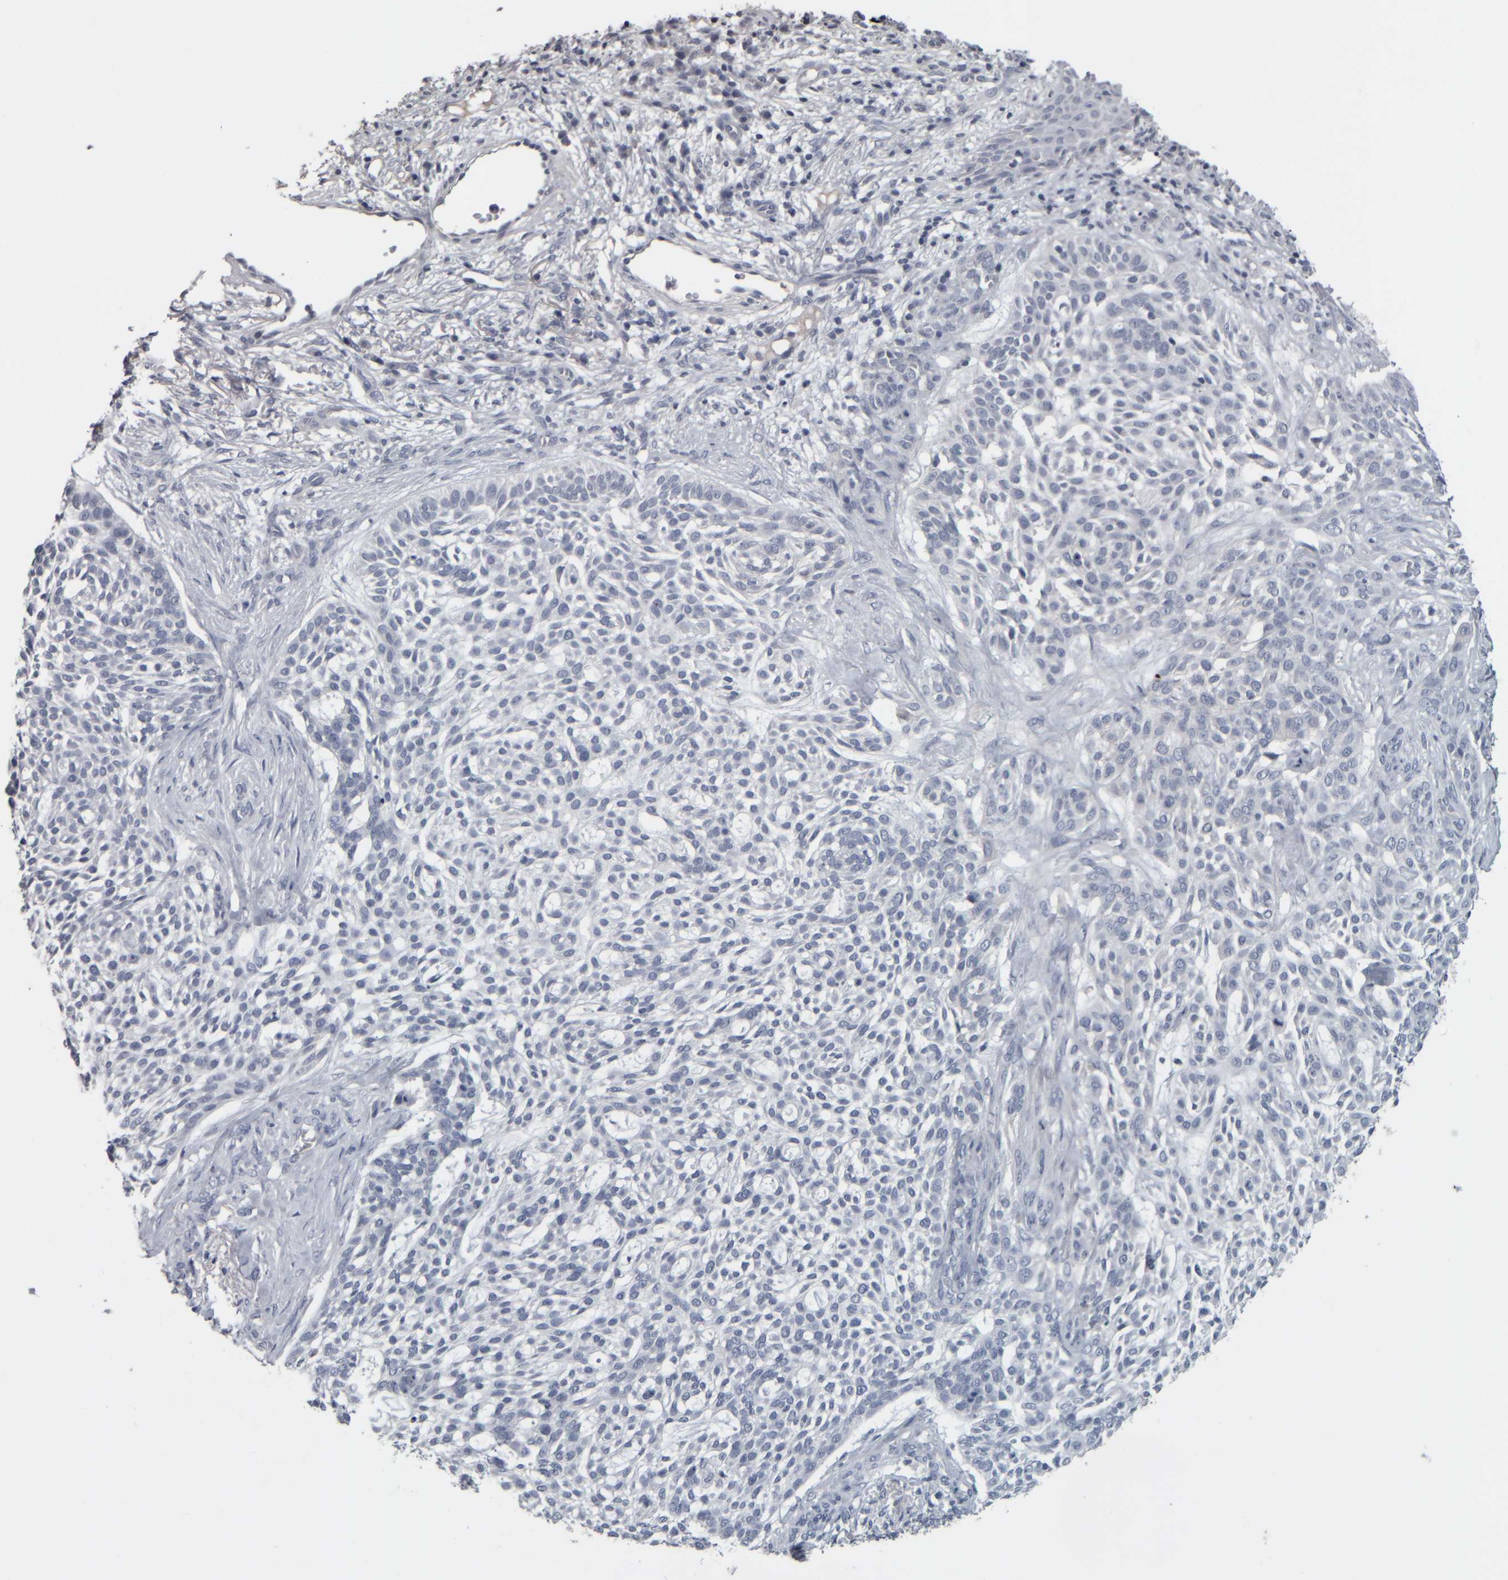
{"staining": {"intensity": "negative", "quantity": "none", "location": "none"}, "tissue": "skin cancer", "cell_type": "Tumor cells", "image_type": "cancer", "snomed": [{"axis": "morphology", "description": "Basal cell carcinoma"}, {"axis": "topography", "description": "Skin"}], "caption": "This is an immunohistochemistry micrograph of human skin cancer. There is no positivity in tumor cells.", "gene": "CAVIN4", "patient": {"sex": "female", "age": 64}}